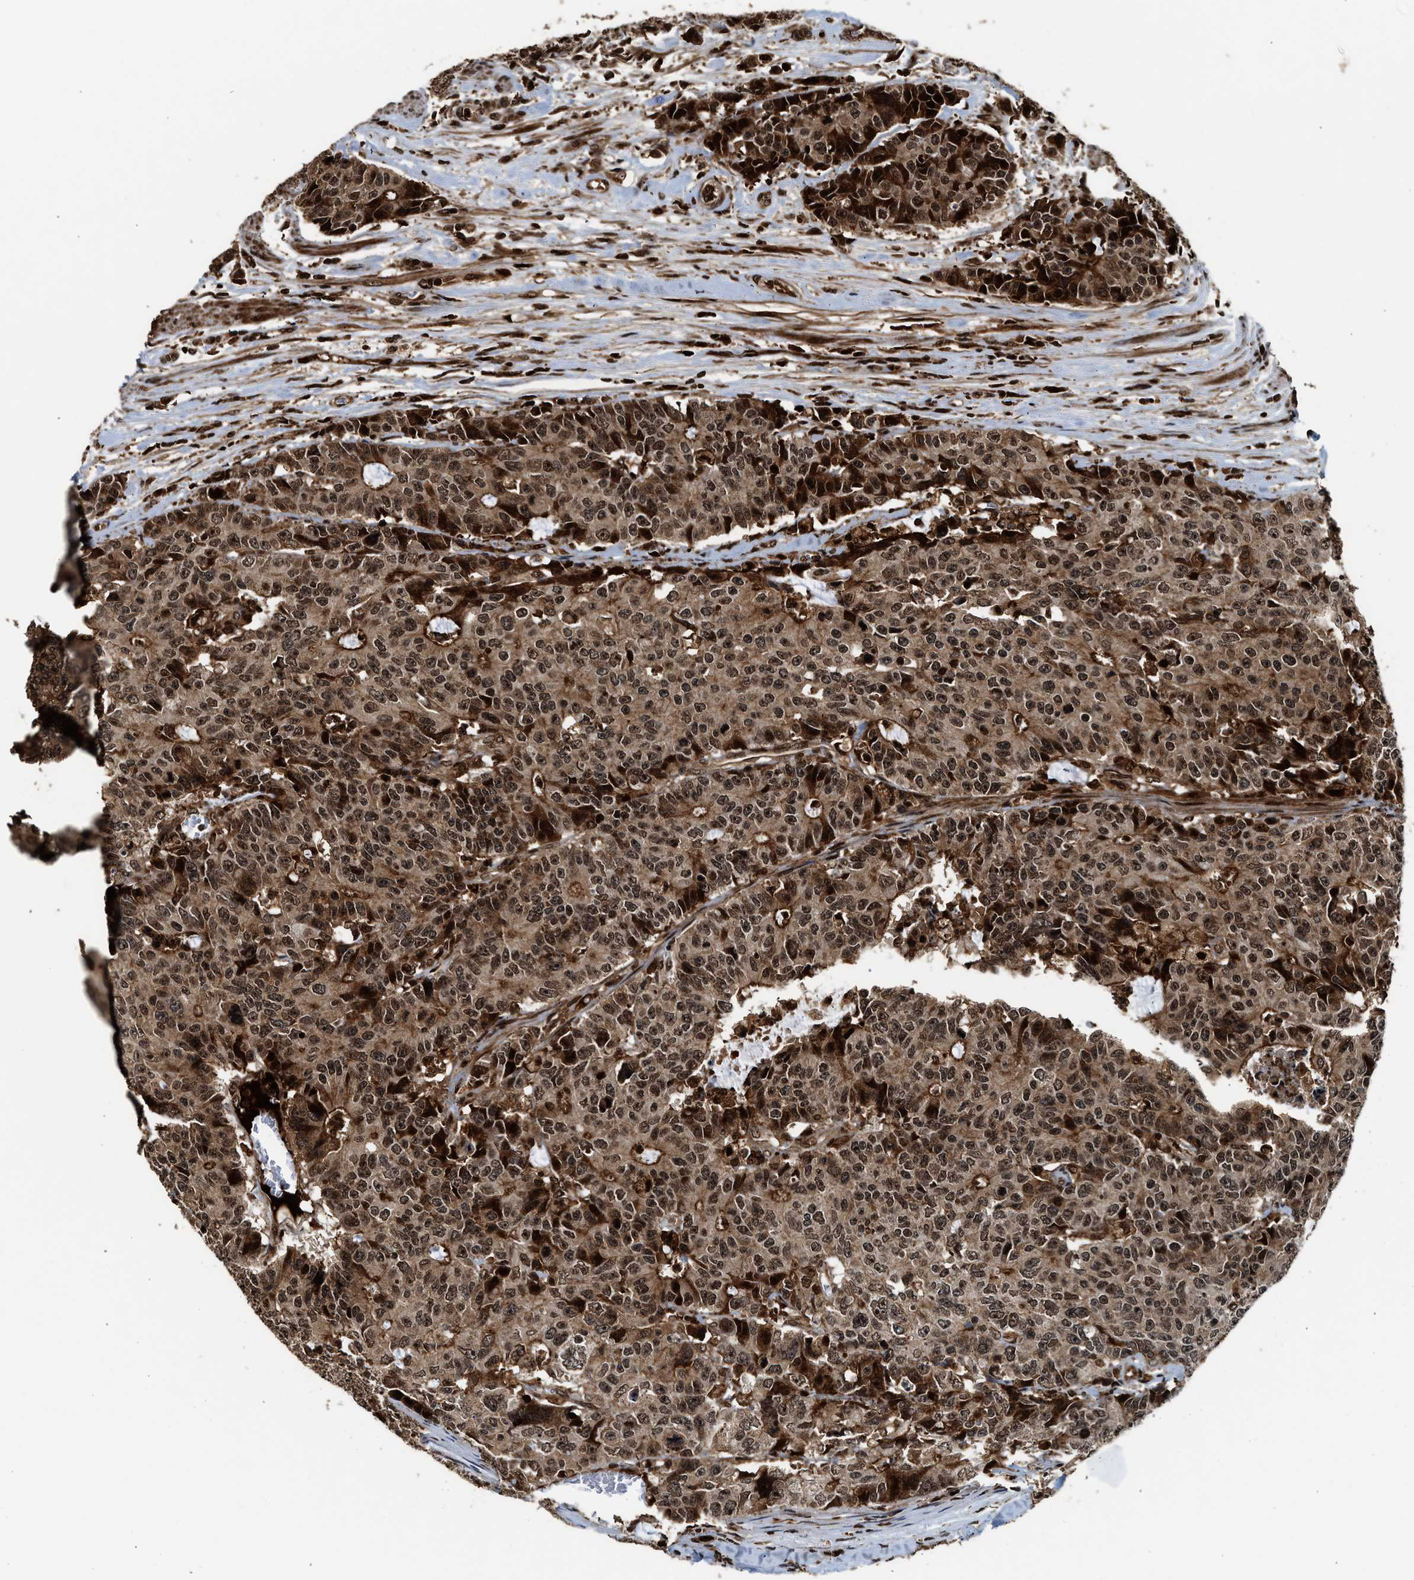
{"staining": {"intensity": "strong", "quantity": ">75%", "location": "cytoplasmic/membranous,nuclear"}, "tissue": "colorectal cancer", "cell_type": "Tumor cells", "image_type": "cancer", "snomed": [{"axis": "morphology", "description": "Adenocarcinoma, NOS"}, {"axis": "topography", "description": "Colon"}], "caption": "Immunohistochemical staining of human colorectal cancer (adenocarcinoma) displays high levels of strong cytoplasmic/membranous and nuclear protein positivity in approximately >75% of tumor cells. Ihc stains the protein of interest in brown and the nuclei are stained blue.", "gene": "MDM2", "patient": {"sex": "female", "age": 86}}